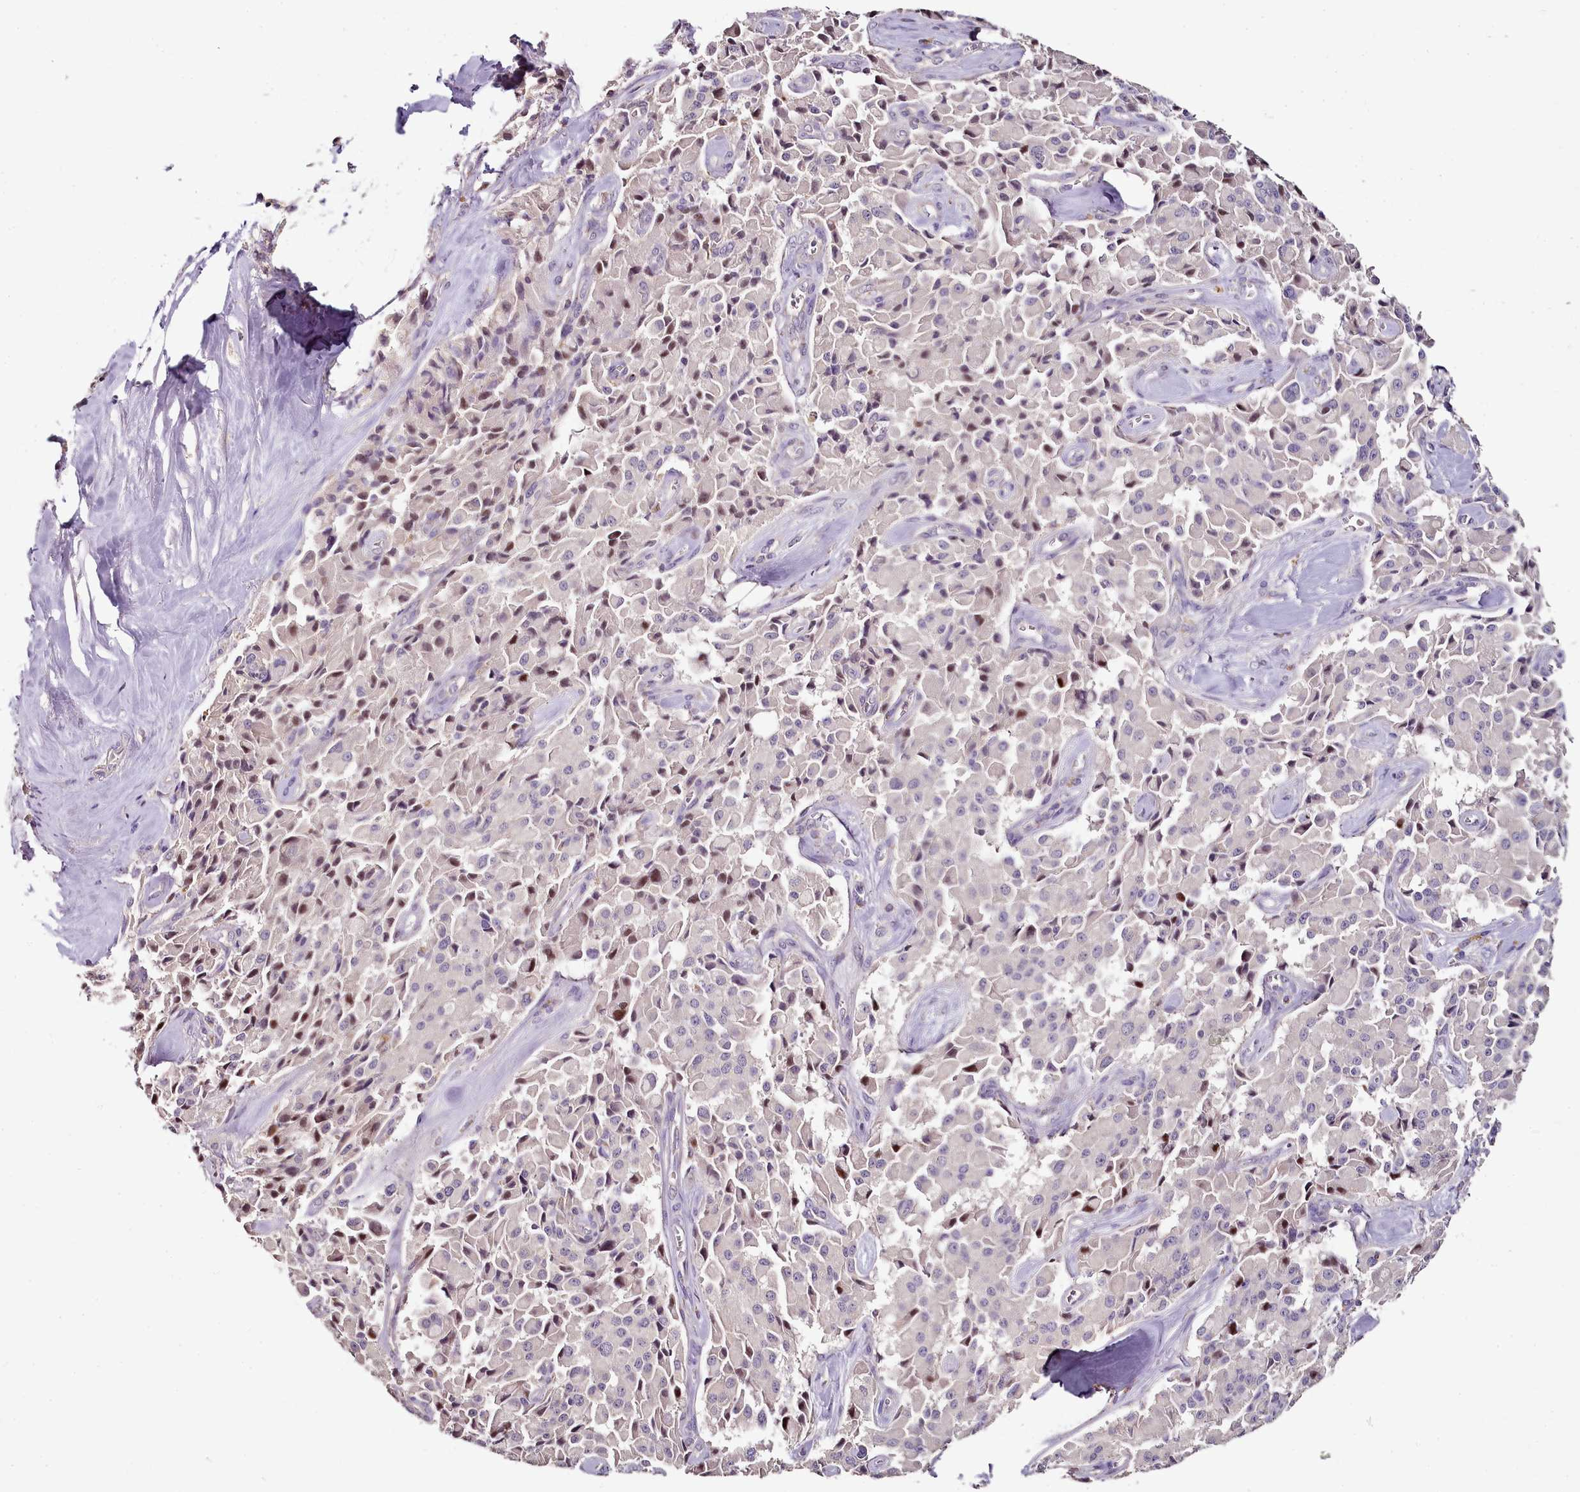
{"staining": {"intensity": "moderate", "quantity": "<25%", "location": "nuclear"}, "tissue": "pancreatic cancer", "cell_type": "Tumor cells", "image_type": "cancer", "snomed": [{"axis": "morphology", "description": "Adenocarcinoma, NOS"}, {"axis": "topography", "description": "Pancreas"}], "caption": "A high-resolution micrograph shows IHC staining of pancreatic cancer, which demonstrates moderate nuclear expression in about <25% of tumor cells.", "gene": "ACSS1", "patient": {"sex": "male", "age": 65}}